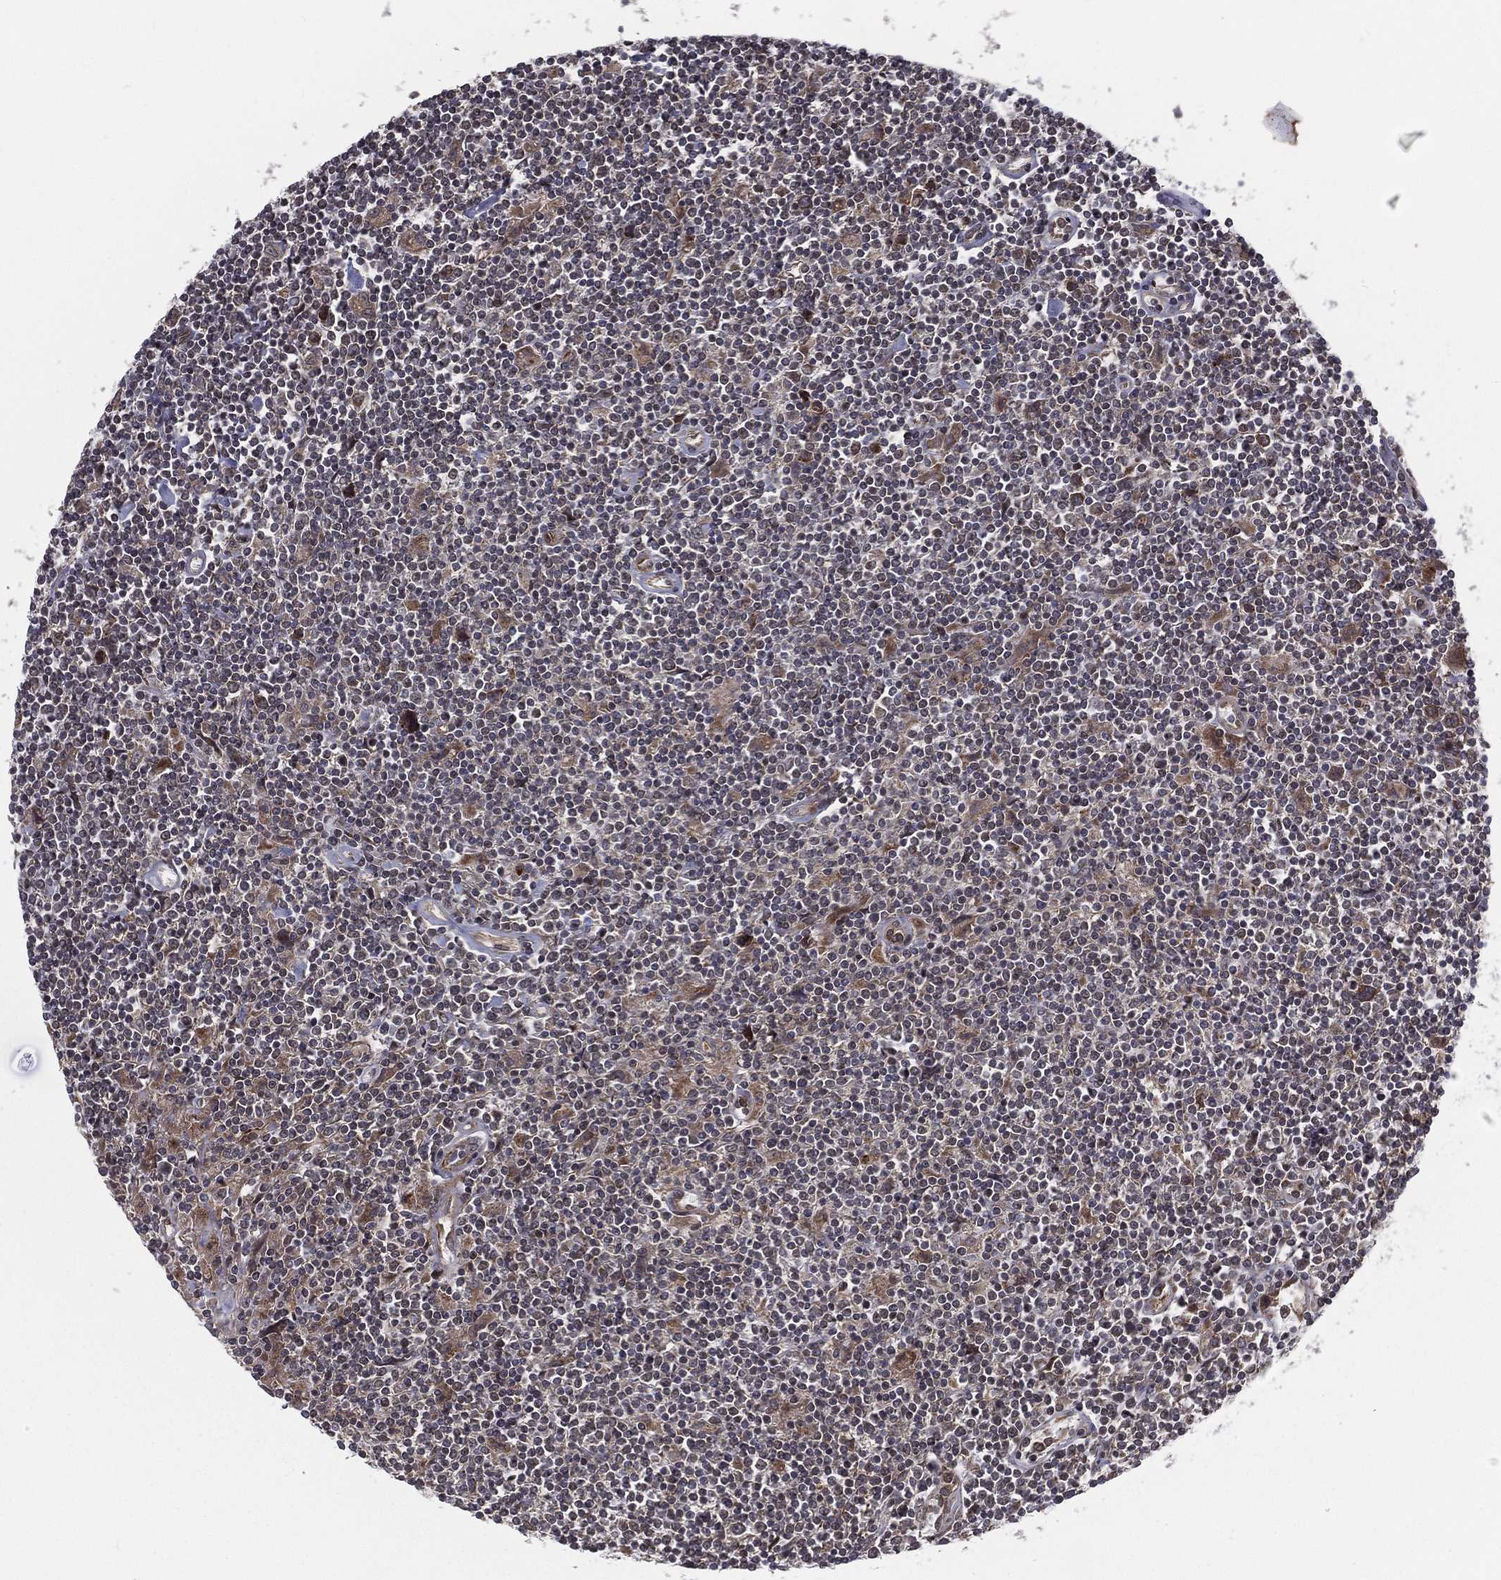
{"staining": {"intensity": "weak", "quantity": "<25%", "location": "cytoplasmic/membranous"}, "tissue": "lymphoma", "cell_type": "Tumor cells", "image_type": "cancer", "snomed": [{"axis": "morphology", "description": "Hodgkin's disease, NOS"}, {"axis": "topography", "description": "Lymph node"}], "caption": "Immunohistochemistry (IHC) of human Hodgkin's disease demonstrates no staining in tumor cells.", "gene": "UACA", "patient": {"sex": "male", "age": 40}}